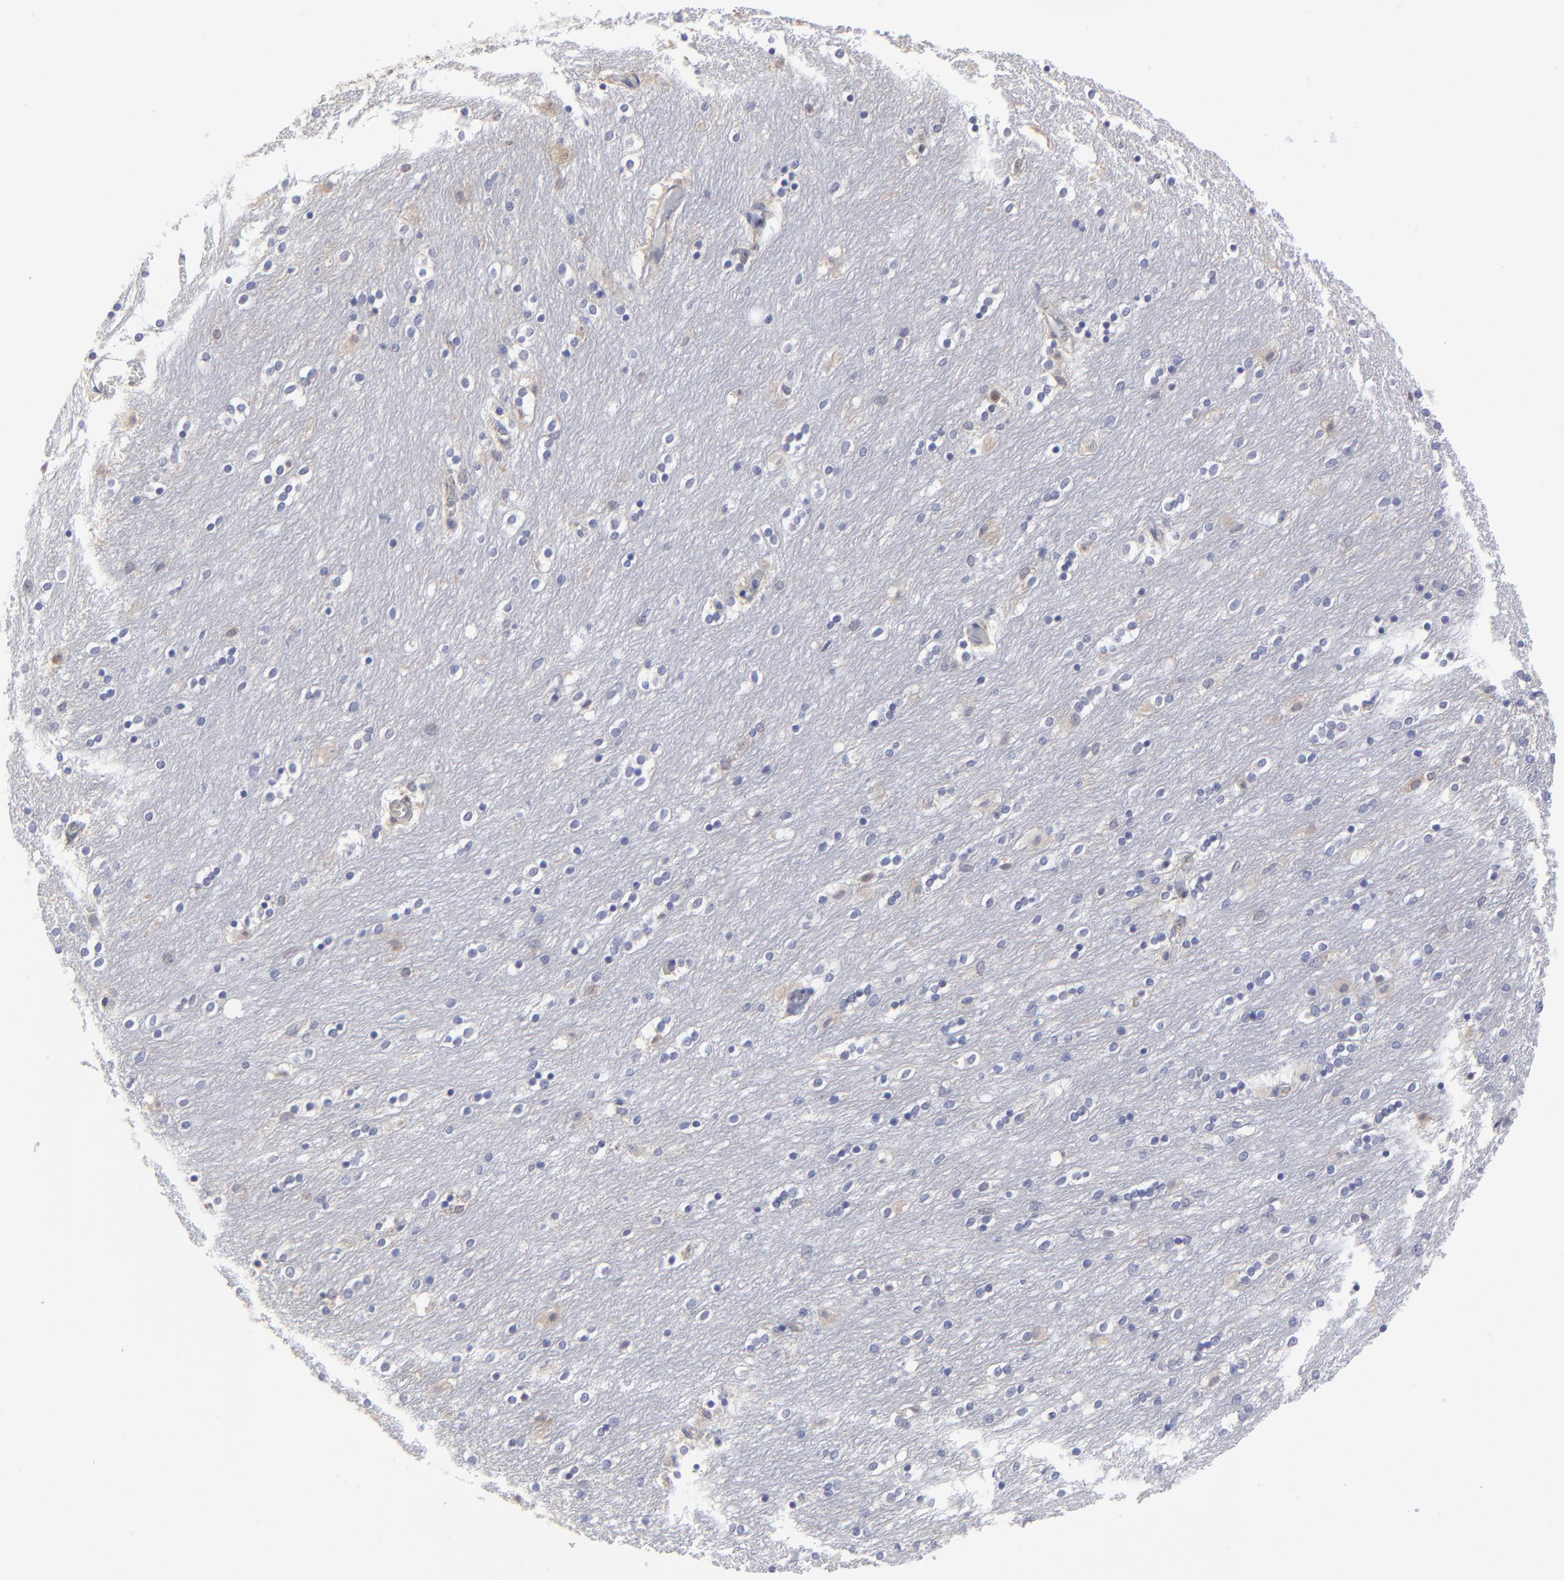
{"staining": {"intensity": "negative", "quantity": "none", "location": "none"}, "tissue": "caudate", "cell_type": "Glial cells", "image_type": "normal", "snomed": [{"axis": "morphology", "description": "Normal tissue, NOS"}, {"axis": "topography", "description": "Lateral ventricle wall"}], "caption": "DAB (3,3'-diaminobenzidine) immunohistochemical staining of unremarkable human caudate shows no significant expression in glial cells. (Brightfield microscopy of DAB (3,3'-diaminobenzidine) IHC at high magnification).", "gene": "CASP3", "patient": {"sex": "female", "age": 54}}